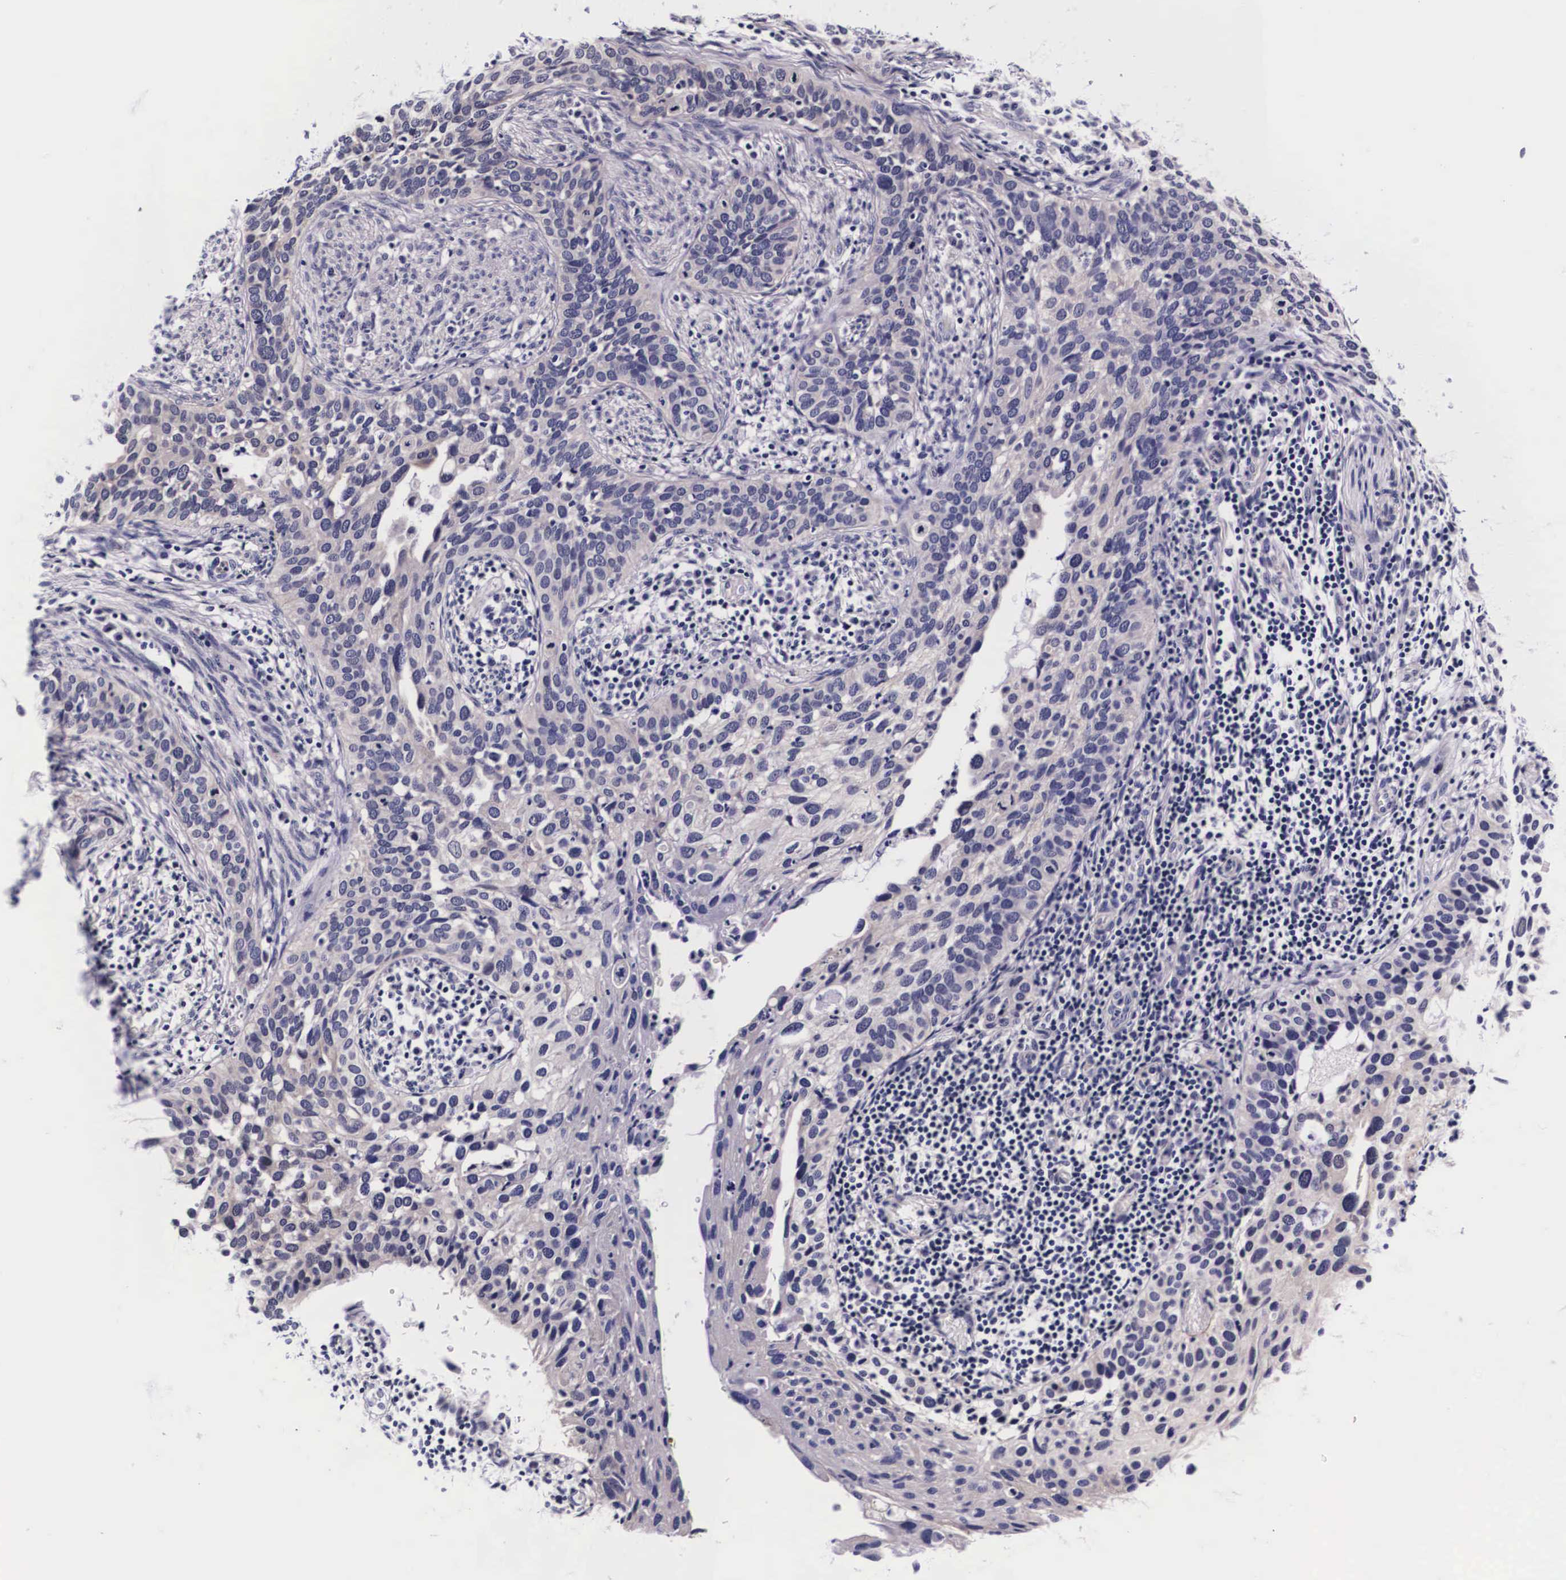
{"staining": {"intensity": "negative", "quantity": "none", "location": "none"}, "tissue": "cervical cancer", "cell_type": "Tumor cells", "image_type": "cancer", "snomed": [{"axis": "morphology", "description": "Squamous cell carcinoma, NOS"}, {"axis": "topography", "description": "Cervix"}], "caption": "This is an immunohistochemistry (IHC) histopathology image of human cervical cancer. There is no staining in tumor cells.", "gene": "PHETA2", "patient": {"sex": "female", "age": 31}}